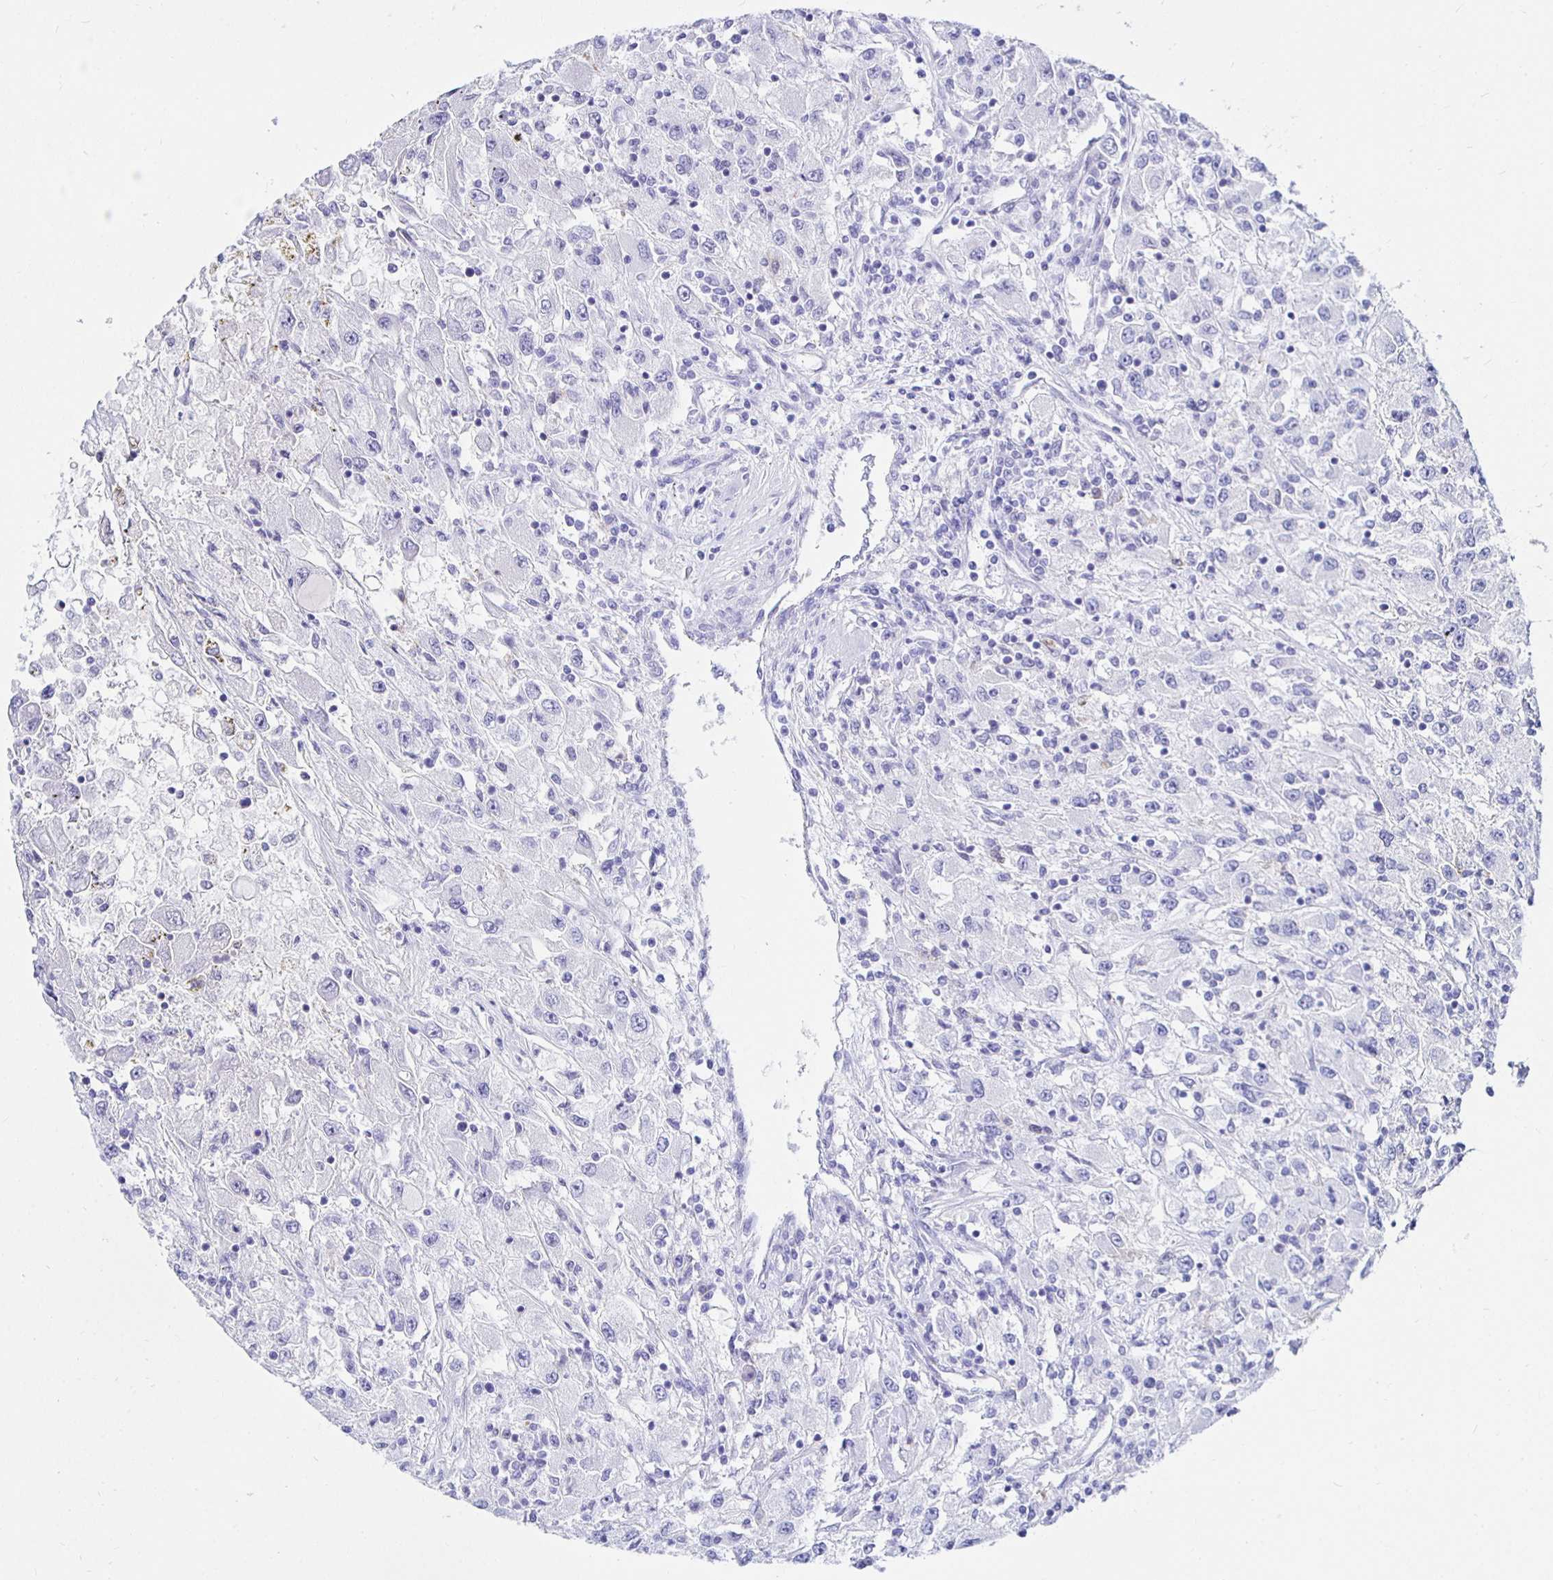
{"staining": {"intensity": "negative", "quantity": "none", "location": "none"}, "tissue": "renal cancer", "cell_type": "Tumor cells", "image_type": "cancer", "snomed": [{"axis": "morphology", "description": "Adenocarcinoma, NOS"}, {"axis": "topography", "description": "Kidney"}], "caption": "There is no significant staining in tumor cells of adenocarcinoma (renal).", "gene": "UMOD", "patient": {"sex": "female", "age": 67}}